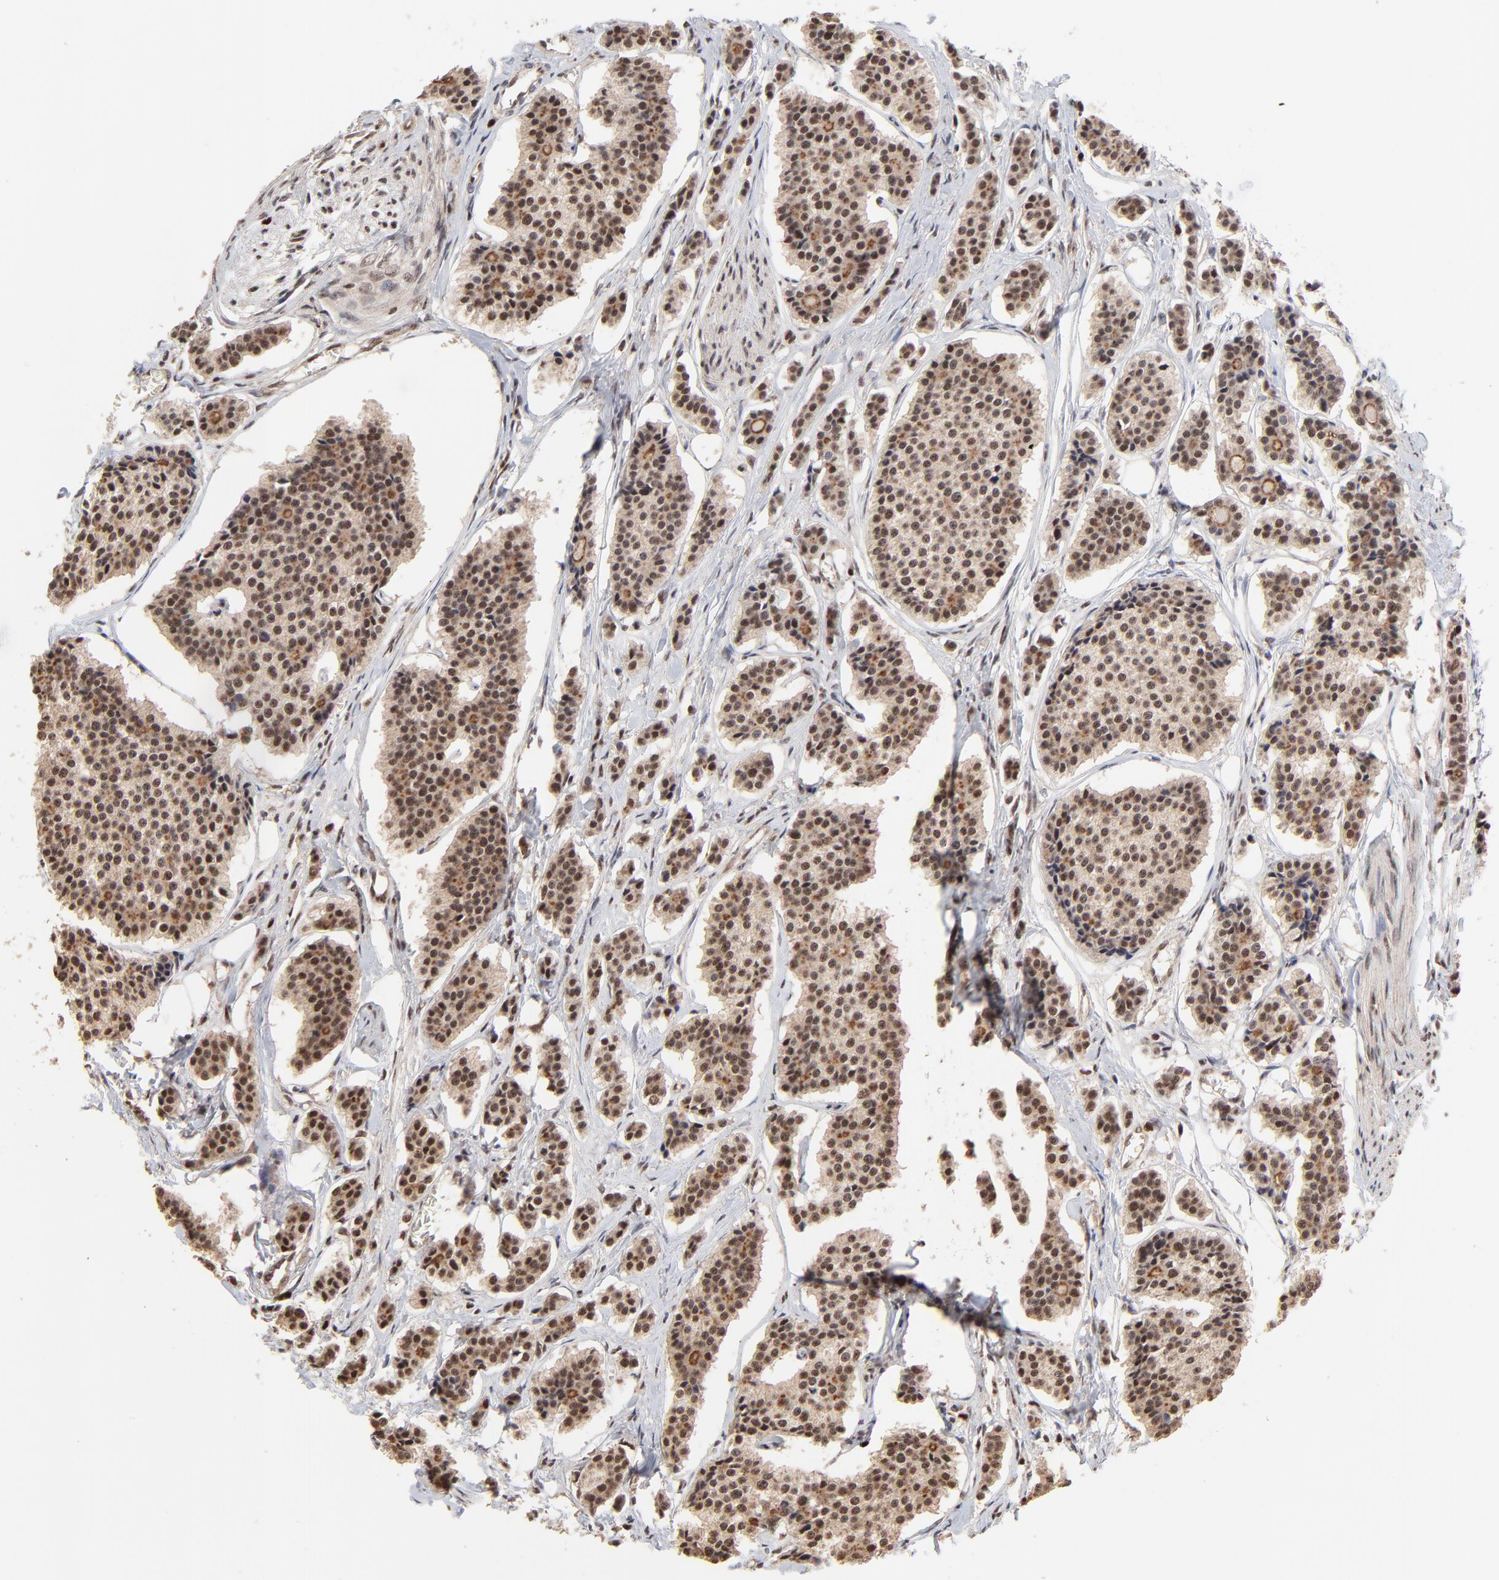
{"staining": {"intensity": "strong", "quantity": ">75%", "location": "cytoplasmic/membranous,nuclear"}, "tissue": "carcinoid", "cell_type": "Tumor cells", "image_type": "cancer", "snomed": [{"axis": "morphology", "description": "Carcinoid, malignant, NOS"}, {"axis": "topography", "description": "Small intestine"}], "caption": "An IHC image of tumor tissue is shown. Protein staining in brown shows strong cytoplasmic/membranous and nuclear positivity in carcinoid (malignant) within tumor cells. Using DAB (3,3'-diaminobenzidine) (brown) and hematoxylin (blue) stains, captured at high magnification using brightfield microscopy.", "gene": "DSN1", "patient": {"sex": "male", "age": 63}}